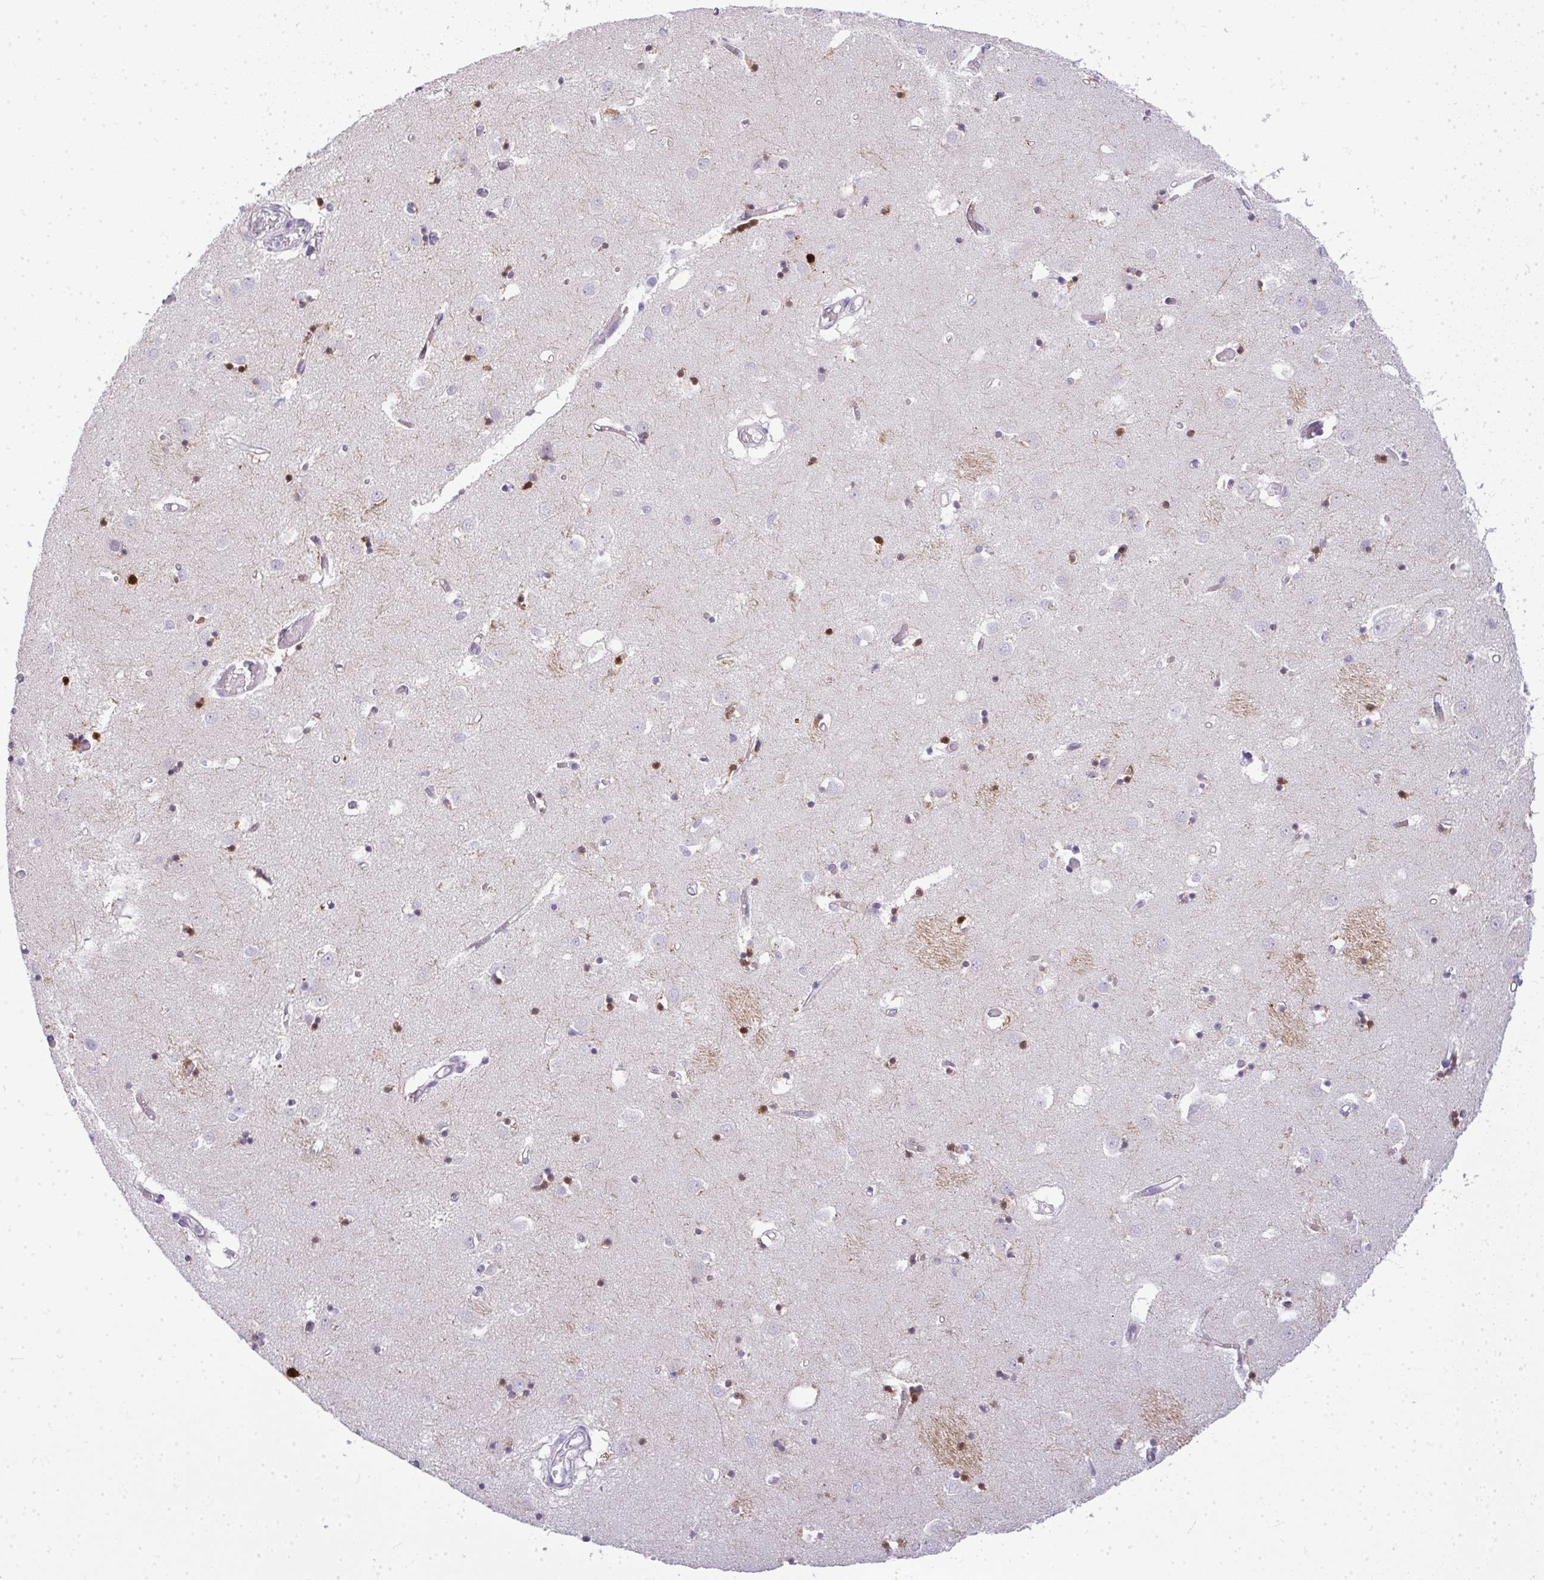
{"staining": {"intensity": "strong", "quantity": "<25%", "location": "cytoplasmic/membranous"}, "tissue": "caudate", "cell_type": "Glial cells", "image_type": "normal", "snomed": [{"axis": "morphology", "description": "Normal tissue, NOS"}, {"axis": "topography", "description": "Lateral ventricle wall"}], "caption": "Immunohistochemical staining of unremarkable human caudate shows medium levels of strong cytoplasmic/membranous positivity in about <25% of glial cells.", "gene": "LIPE", "patient": {"sex": "male", "age": 70}}